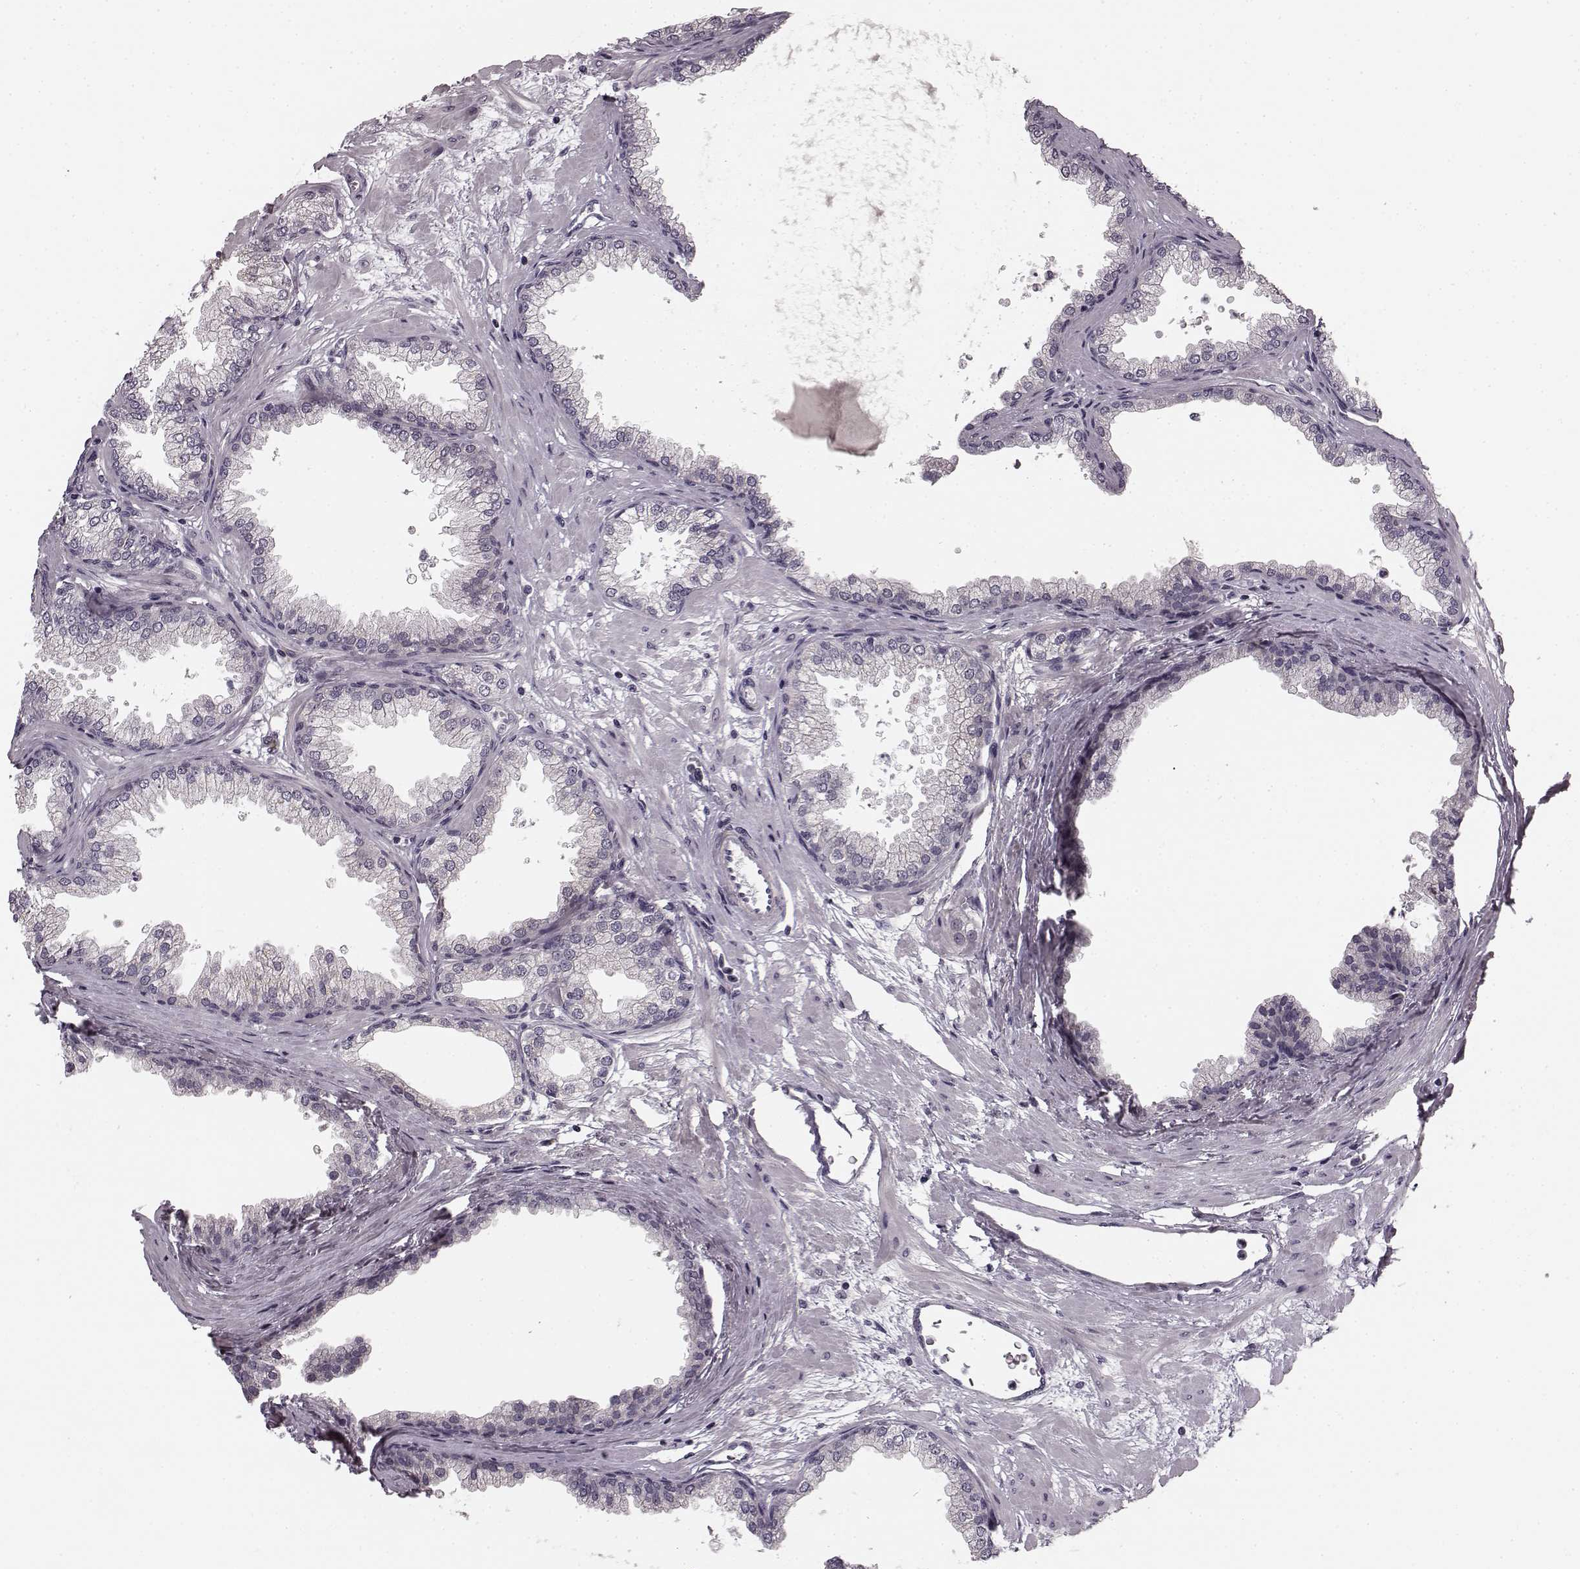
{"staining": {"intensity": "negative", "quantity": "none", "location": "none"}, "tissue": "prostate", "cell_type": "Glandular cells", "image_type": "normal", "snomed": [{"axis": "morphology", "description": "Normal tissue, NOS"}, {"axis": "topography", "description": "Prostate"}], "caption": "This micrograph is of benign prostate stained with immunohistochemistry (IHC) to label a protein in brown with the nuclei are counter-stained blue. There is no staining in glandular cells.", "gene": "FAM234B", "patient": {"sex": "male", "age": 37}}